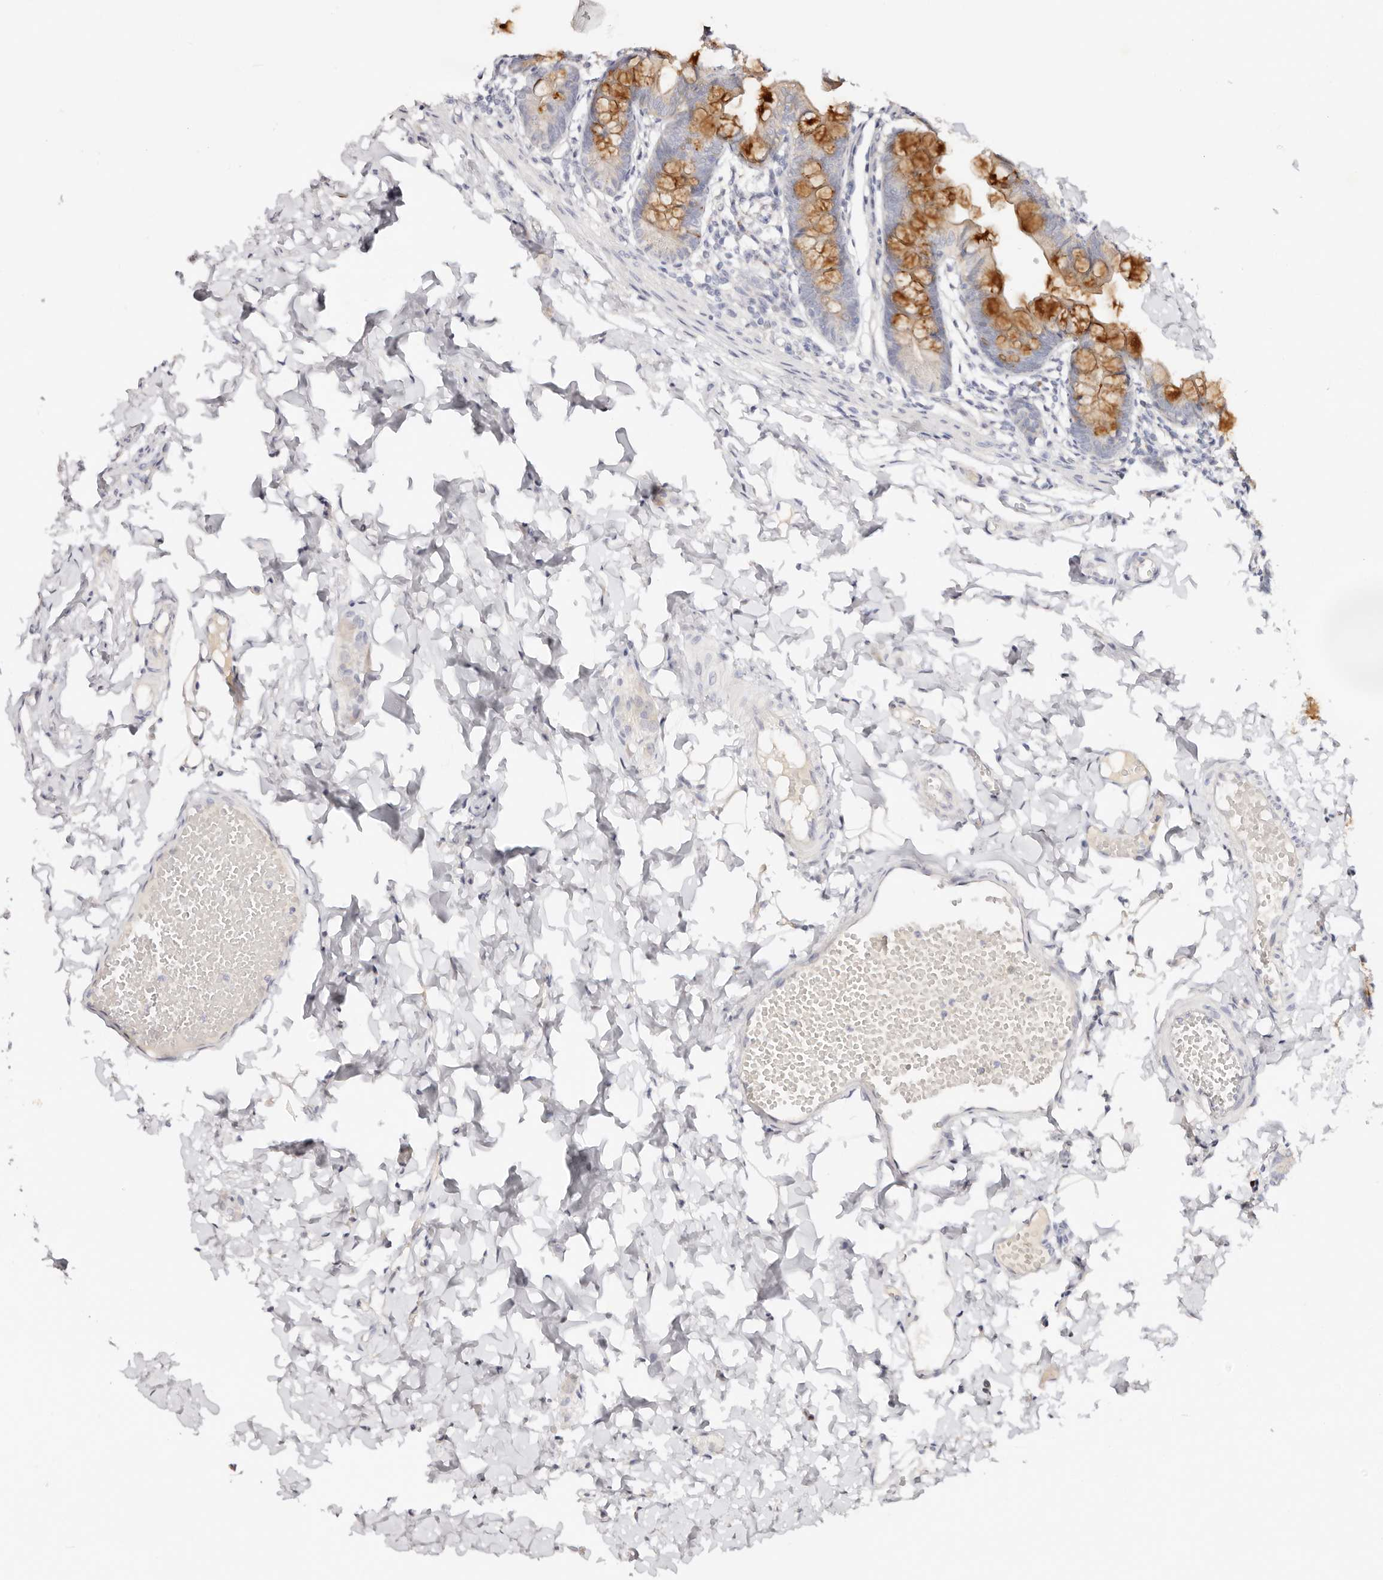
{"staining": {"intensity": "strong", "quantity": "25%-75%", "location": "cytoplasmic/membranous"}, "tissue": "small intestine", "cell_type": "Glandular cells", "image_type": "normal", "snomed": [{"axis": "morphology", "description": "Normal tissue, NOS"}, {"axis": "topography", "description": "Small intestine"}], "caption": "The histopathology image shows staining of benign small intestine, revealing strong cytoplasmic/membranous protein expression (brown color) within glandular cells. Immunohistochemistry stains the protein in brown and the nuclei are stained blue.", "gene": "DNASE1", "patient": {"sex": "male", "age": 7}}